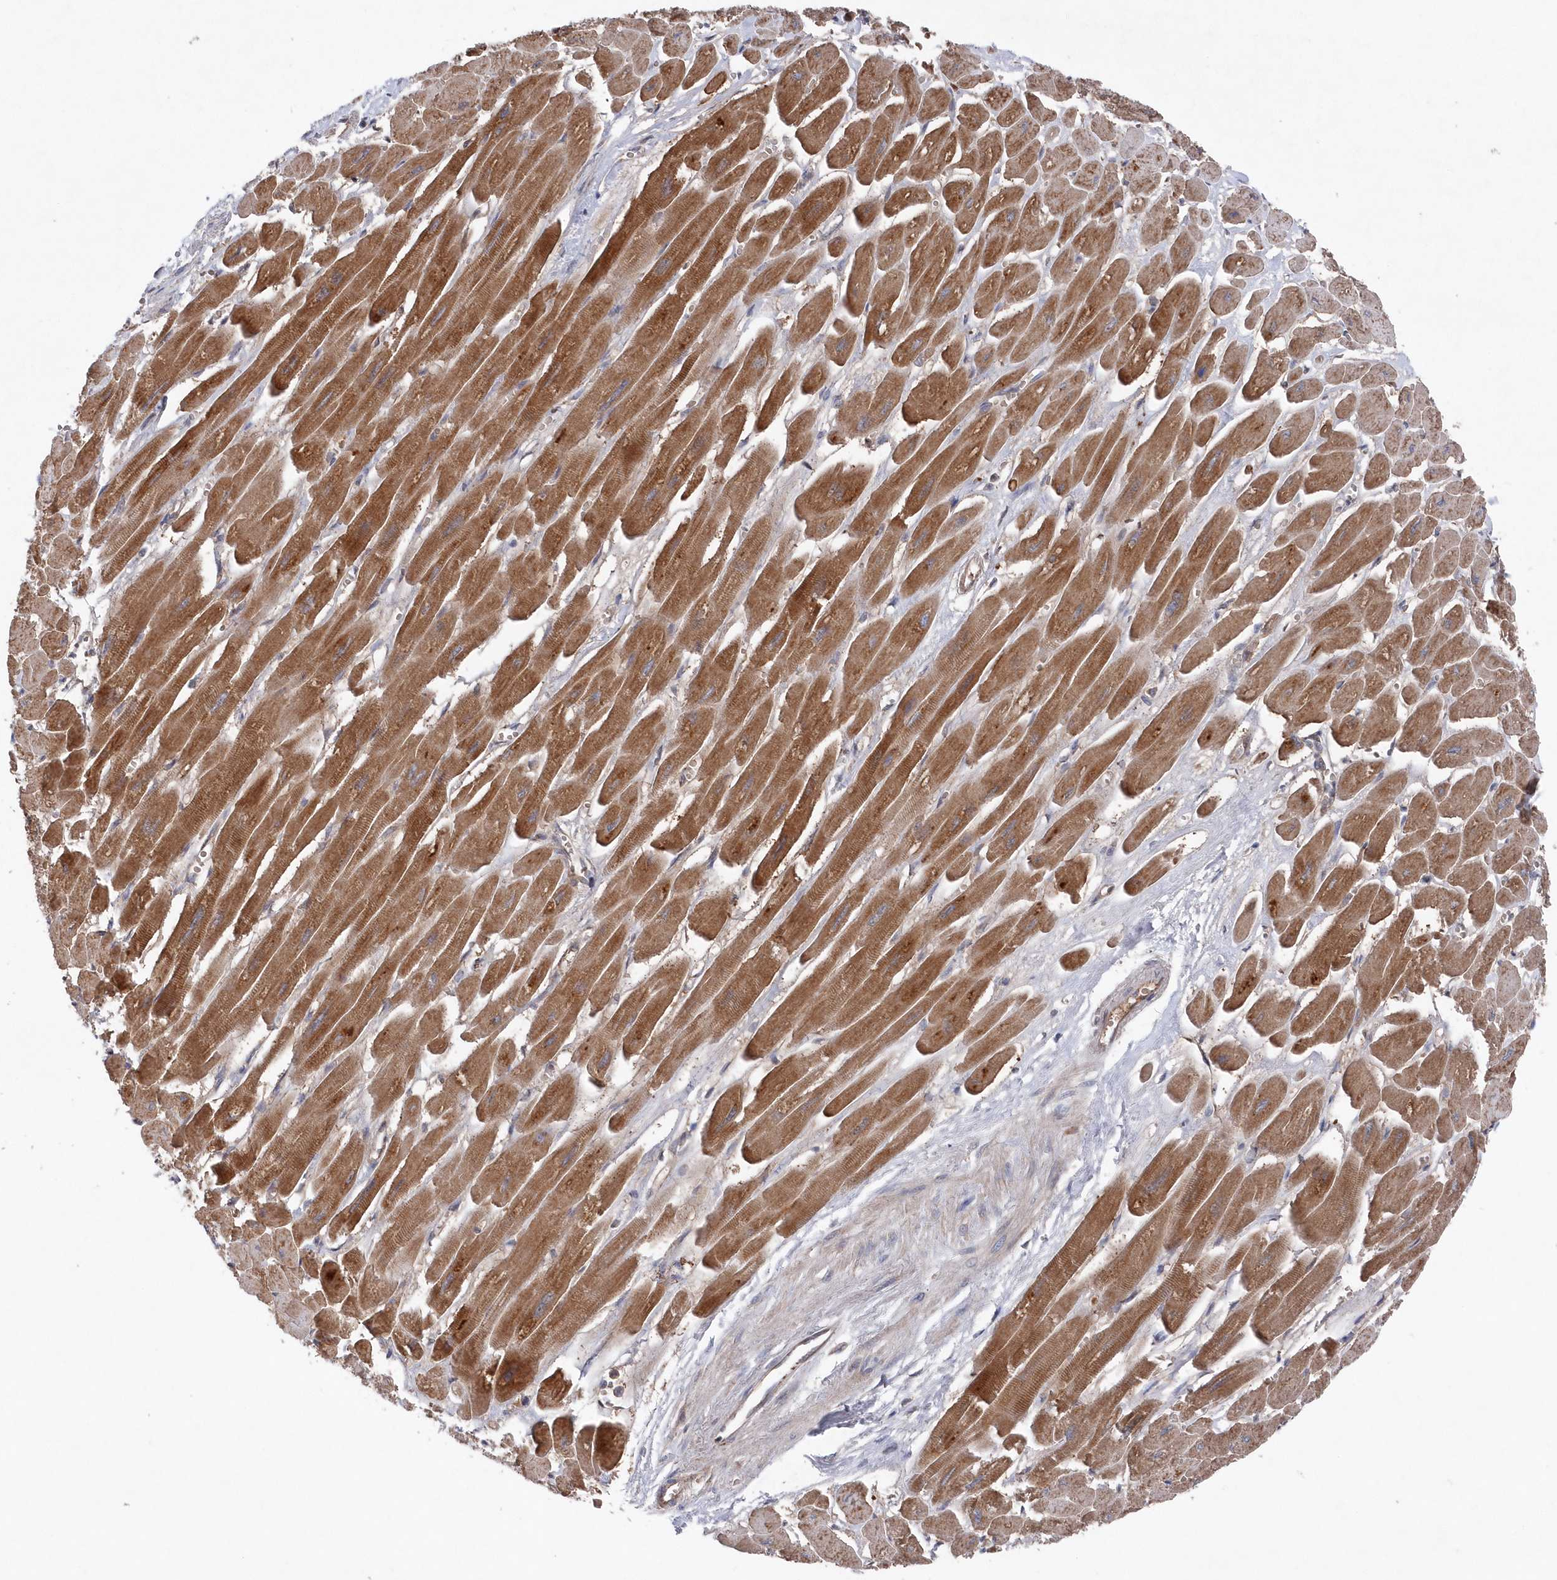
{"staining": {"intensity": "moderate", "quantity": ">75%", "location": "cytoplasmic/membranous"}, "tissue": "heart muscle", "cell_type": "Cardiomyocytes", "image_type": "normal", "snomed": [{"axis": "morphology", "description": "Normal tissue, NOS"}, {"axis": "topography", "description": "Heart"}], "caption": "Heart muscle stained with IHC exhibits moderate cytoplasmic/membranous positivity in approximately >75% of cardiomyocytes.", "gene": "ASNSD1", "patient": {"sex": "female", "age": 54}}